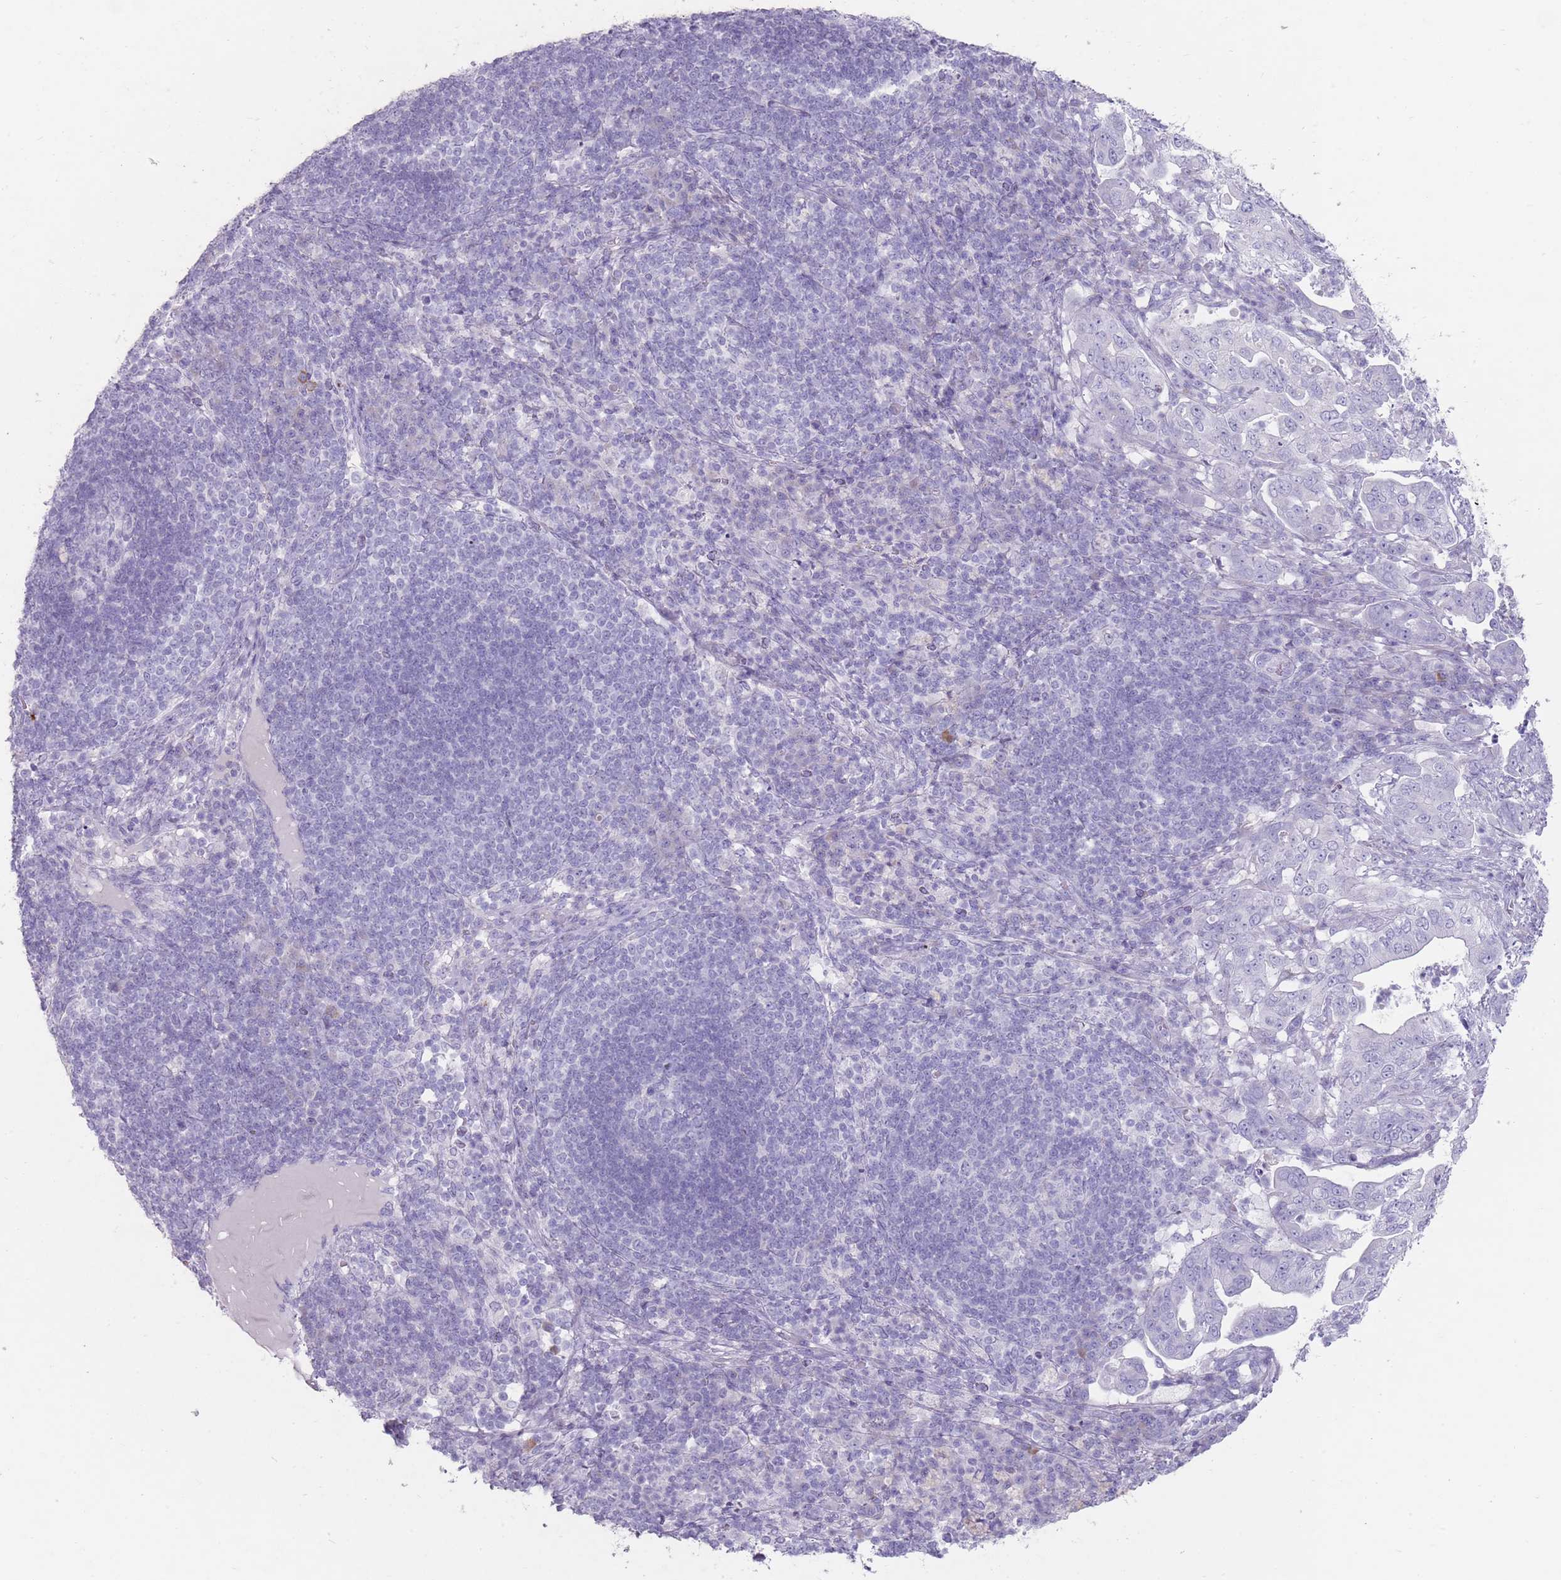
{"staining": {"intensity": "negative", "quantity": "none", "location": "none"}, "tissue": "pancreatic cancer", "cell_type": "Tumor cells", "image_type": "cancer", "snomed": [{"axis": "morphology", "description": "Normal tissue, NOS"}, {"axis": "morphology", "description": "Adenocarcinoma, NOS"}, {"axis": "topography", "description": "Lymph node"}, {"axis": "topography", "description": "Pancreas"}], "caption": "An immunohistochemistry image of pancreatic cancer (adenocarcinoma) is shown. There is no staining in tumor cells of pancreatic cancer (adenocarcinoma).", "gene": "DDX4", "patient": {"sex": "female", "age": 67}}